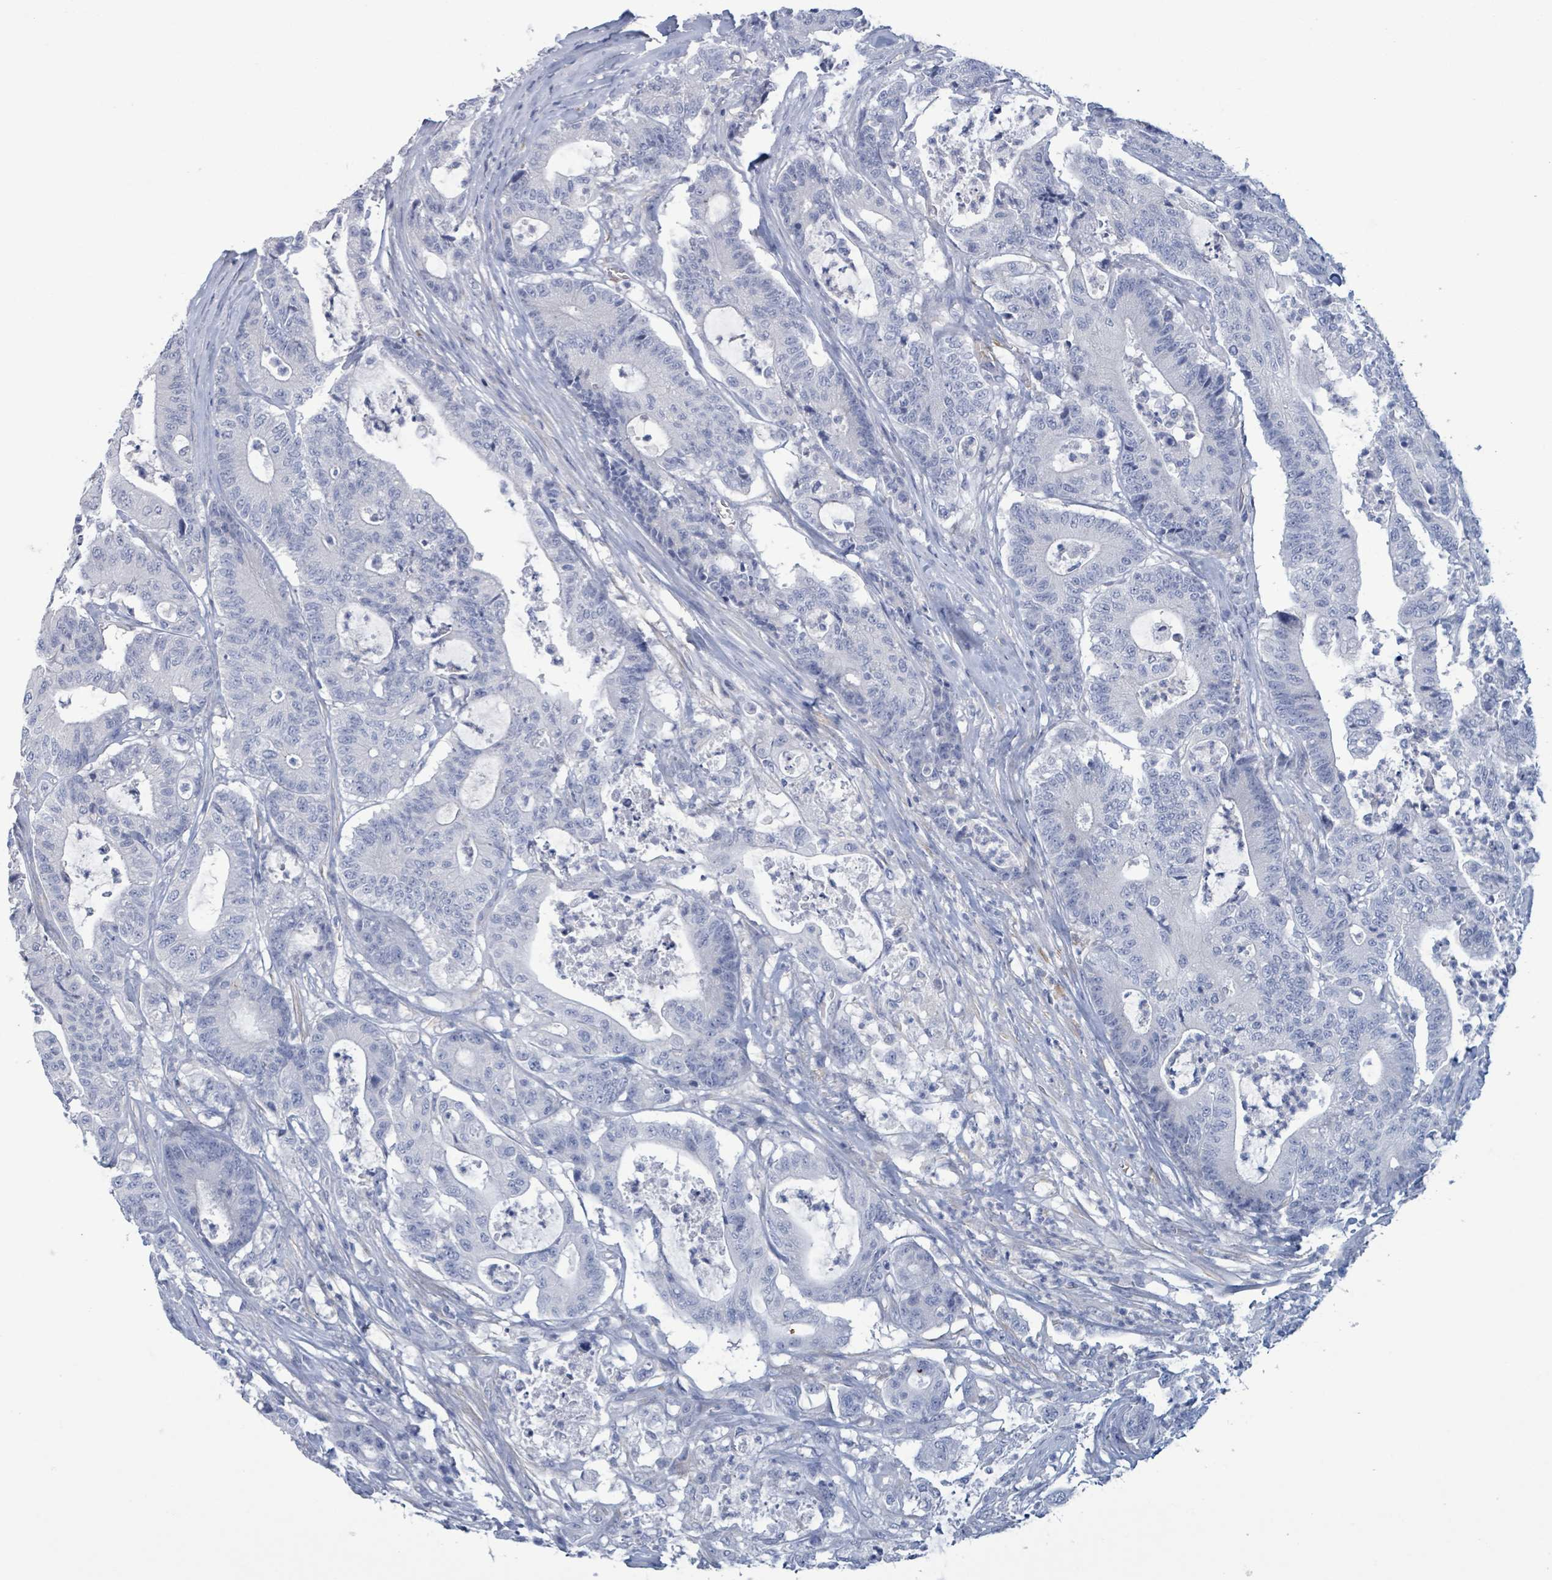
{"staining": {"intensity": "negative", "quantity": "none", "location": "none"}, "tissue": "colorectal cancer", "cell_type": "Tumor cells", "image_type": "cancer", "snomed": [{"axis": "morphology", "description": "Adenocarcinoma, NOS"}, {"axis": "topography", "description": "Colon"}], "caption": "DAB (3,3'-diaminobenzidine) immunohistochemical staining of colorectal cancer (adenocarcinoma) shows no significant positivity in tumor cells. (Stains: DAB (3,3'-diaminobenzidine) immunohistochemistry (IHC) with hematoxylin counter stain, Microscopy: brightfield microscopy at high magnification).", "gene": "PKLR", "patient": {"sex": "female", "age": 84}}